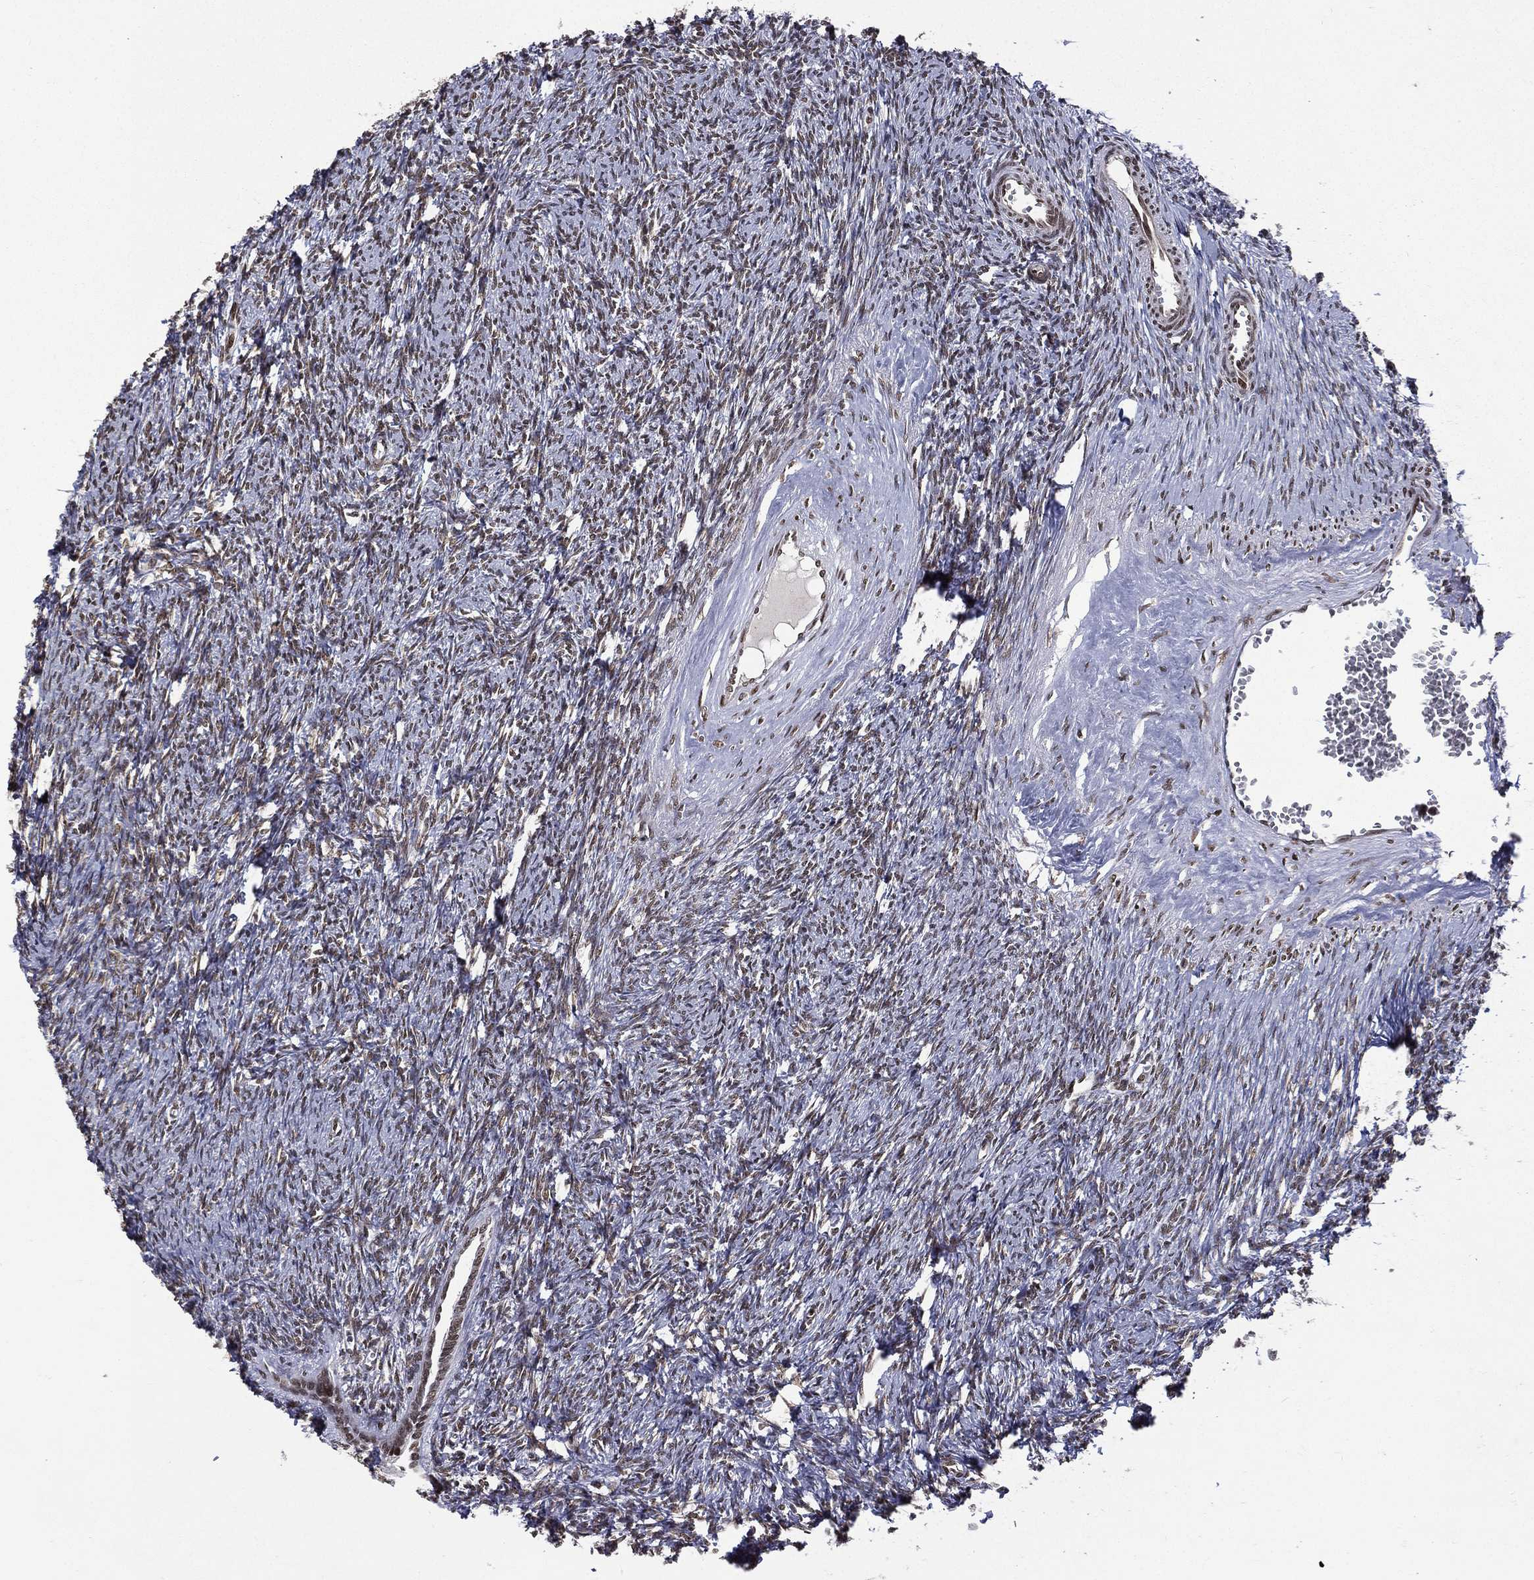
{"staining": {"intensity": "negative", "quantity": "none", "location": "none"}, "tissue": "ovary", "cell_type": "Ovarian stroma cells", "image_type": "normal", "snomed": [{"axis": "morphology", "description": "Normal tissue, NOS"}, {"axis": "topography", "description": "Fallopian tube"}, {"axis": "topography", "description": "Ovary"}], "caption": "Immunohistochemistry micrograph of benign ovary: human ovary stained with DAB (3,3'-diaminobenzidine) shows no significant protein positivity in ovarian stroma cells. The staining was performed using DAB to visualize the protein expression in brown, while the nuclei were stained in blue with hematoxylin (Magnification: 20x).", "gene": "C5orf24", "patient": {"sex": "female", "age": 33}}